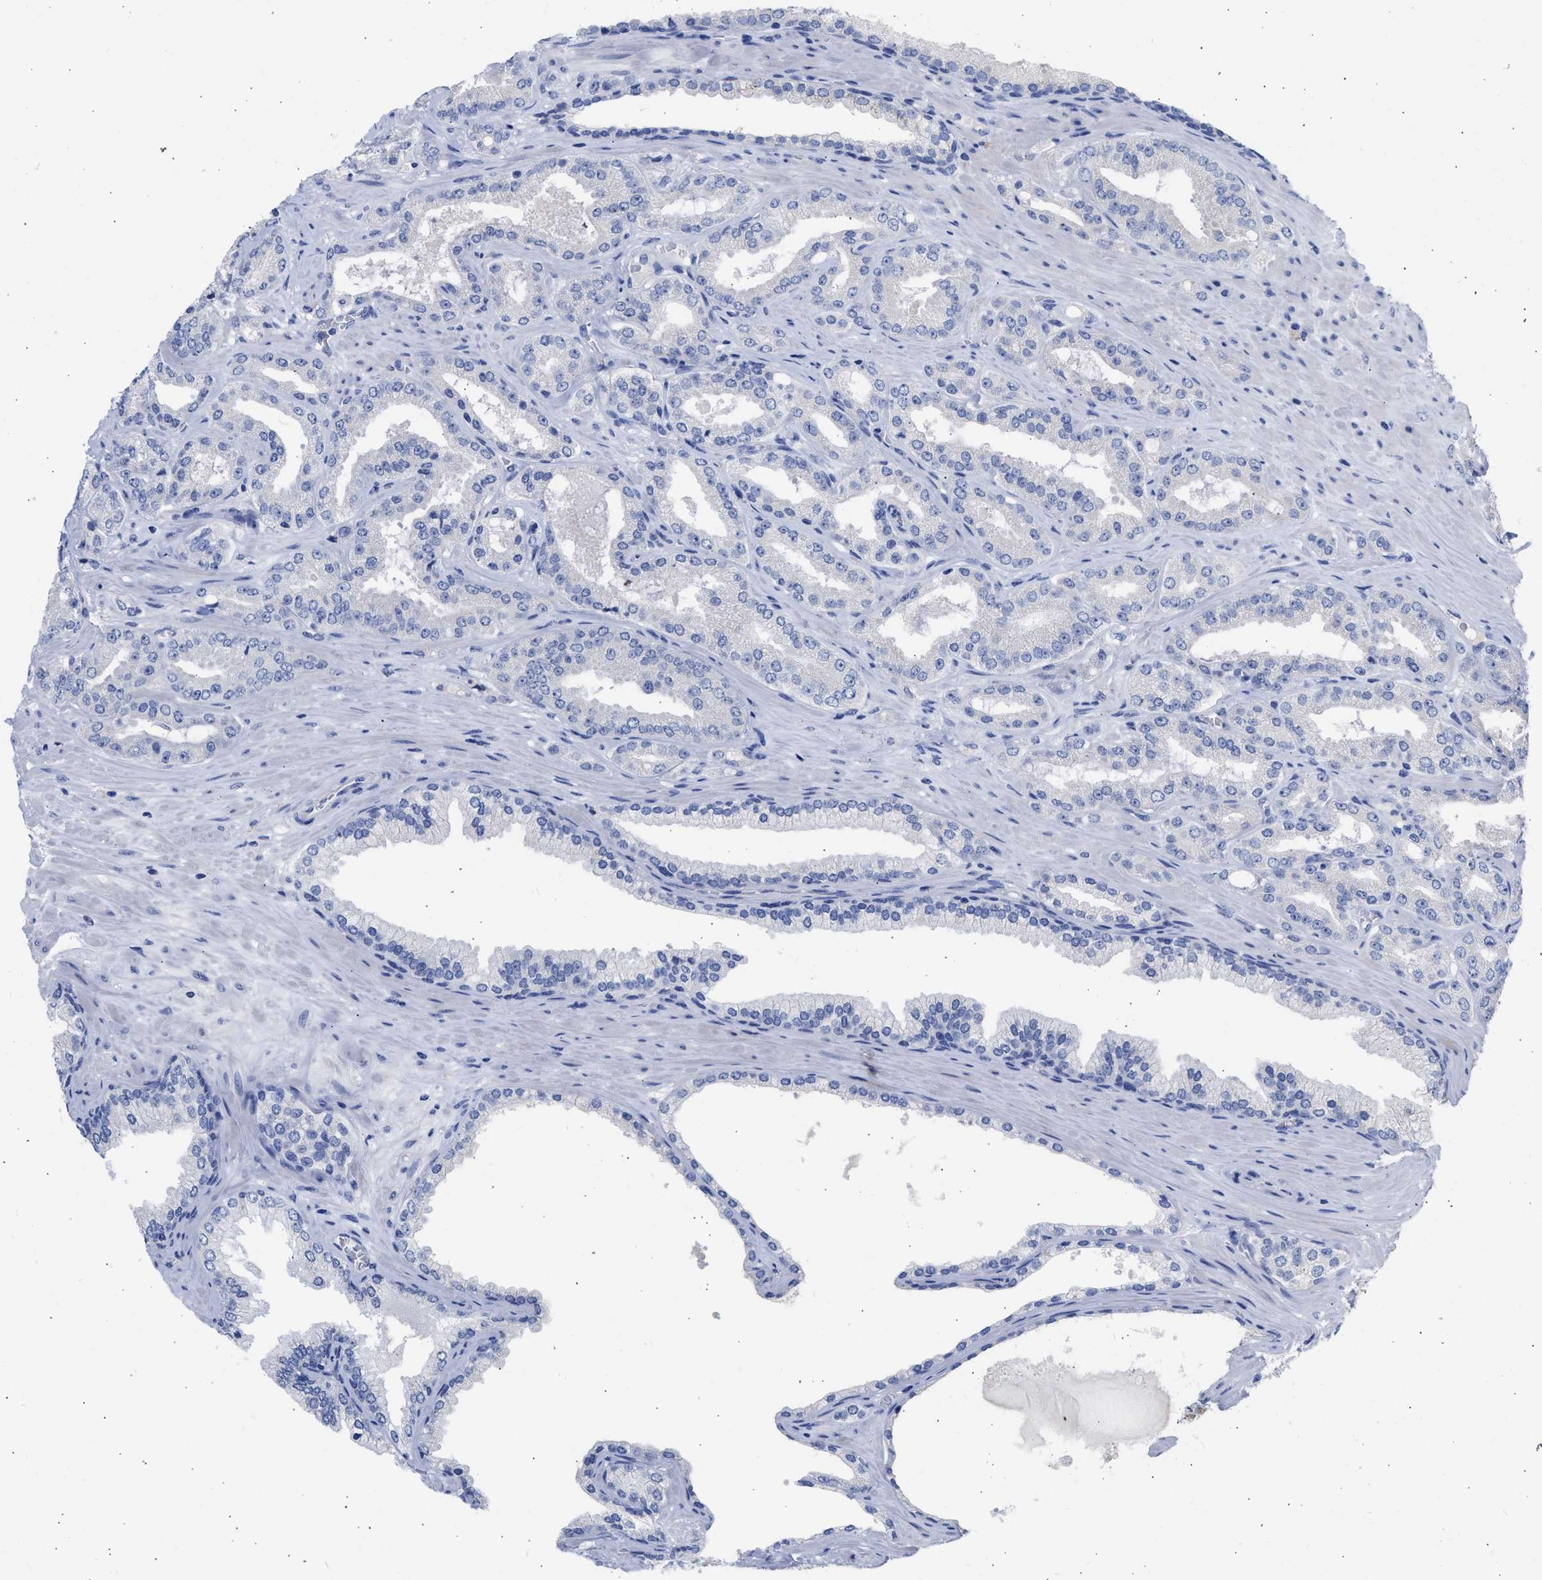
{"staining": {"intensity": "negative", "quantity": "none", "location": "none"}, "tissue": "prostate cancer", "cell_type": "Tumor cells", "image_type": "cancer", "snomed": [{"axis": "morphology", "description": "Adenocarcinoma, High grade"}, {"axis": "topography", "description": "Prostate"}], "caption": "DAB (3,3'-diaminobenzidine) immunohistochemical staining of prostate cancer shows no significant staining in tumor cells.", "gene": "RSPH1", "patient": {"sex": "male", "age": 71}}